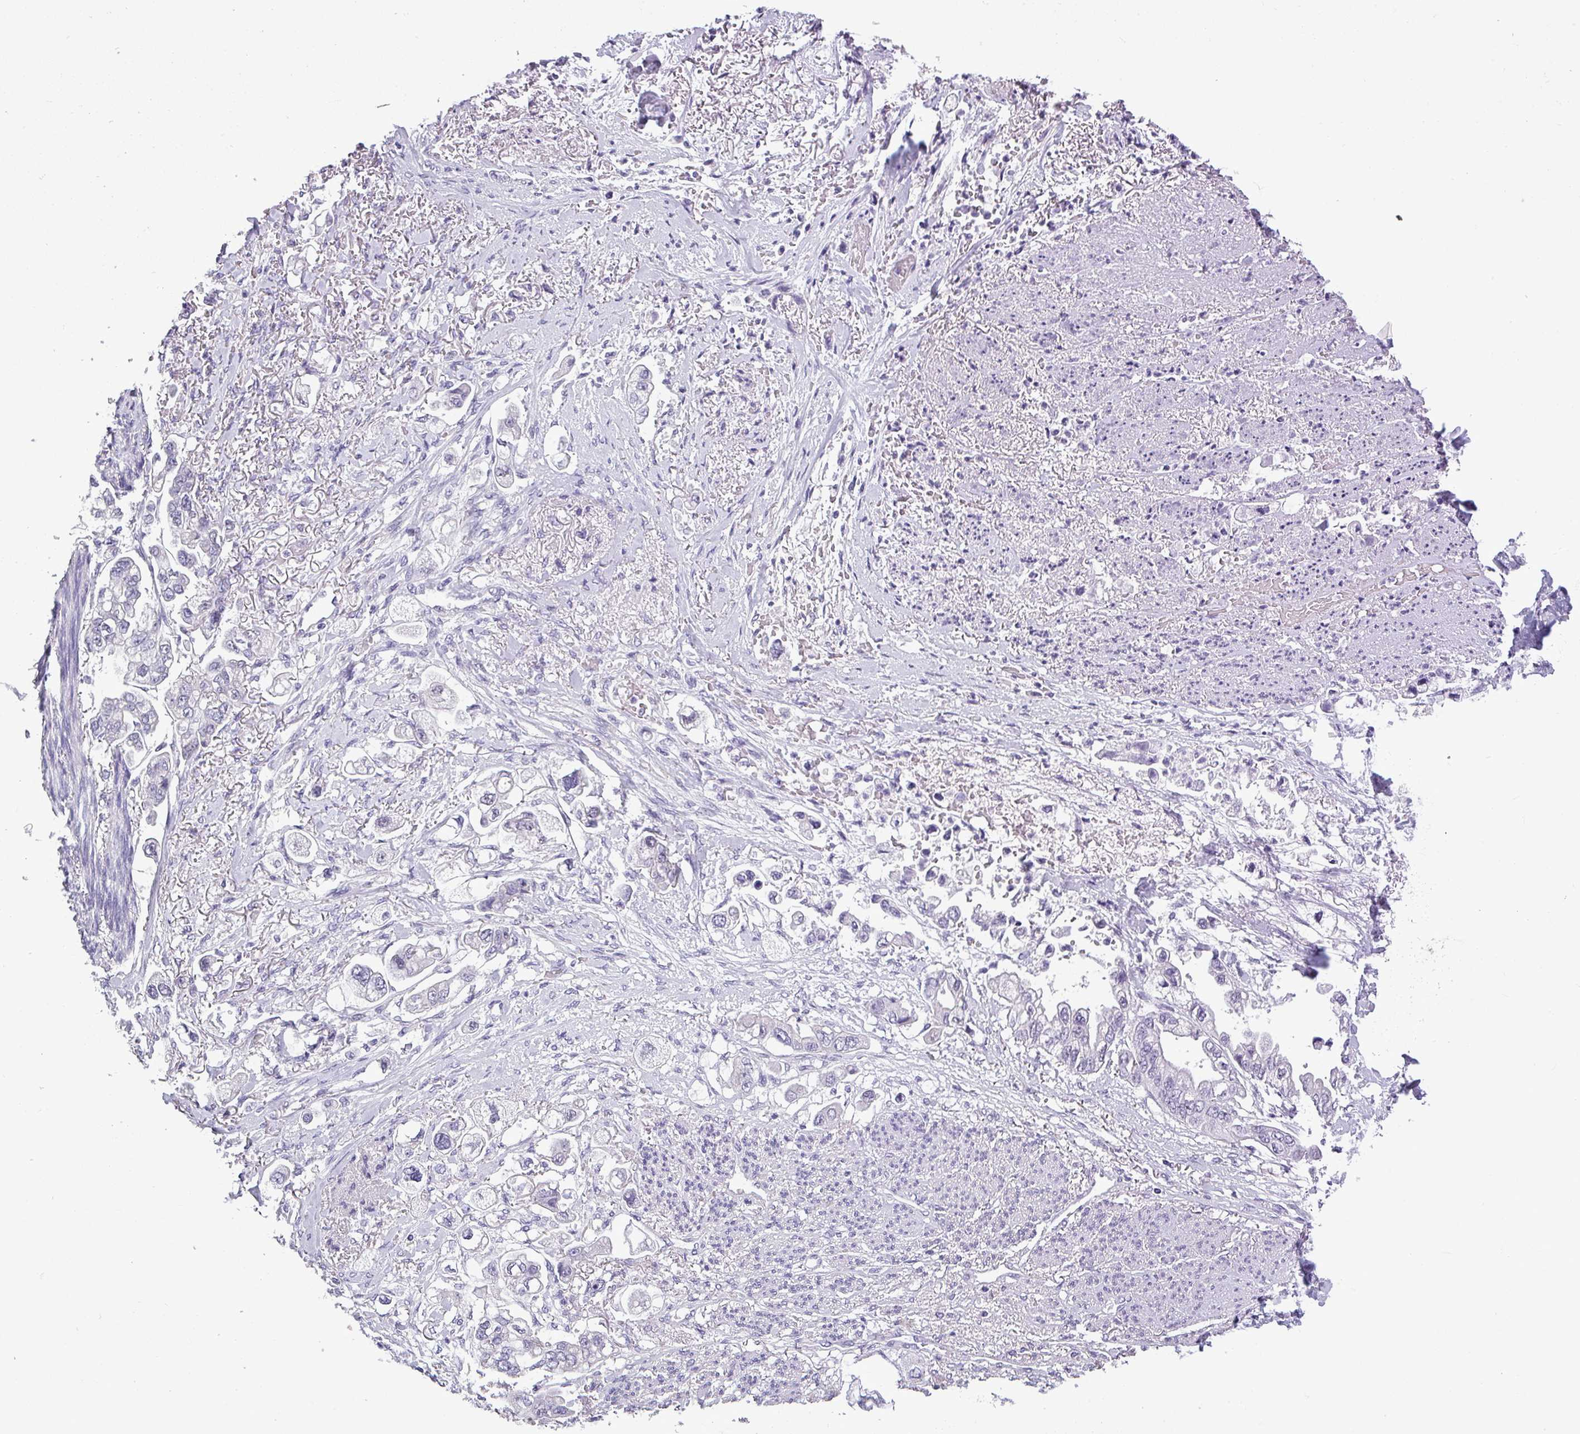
{"staining": {"intensity": "negative", "quantity": "none", "location": "none"}, "tissue": "stomach cancer", "cell_type": "Tumor cells", "image_type": "cancer", "snomed": [{"axis": "morphology", "description": "Adenocarcinoma, NOS"}, {"axis": "topography", "description": "Stomach"}], "caption": "High power microscopy histopathology image of an immunohistochemistry (IHC) image of stomach cancer, revealing no significant expression in tumor cells. The staining was performed using DAB (3,3'-diaminobenzidine) to visualize the protein expression in brown, while the nuclei were stained in blue with hematoxylin (Magnification: 20x).", "gene": "SRGAP1", "patient": {"sex": "male", "age": 62}}